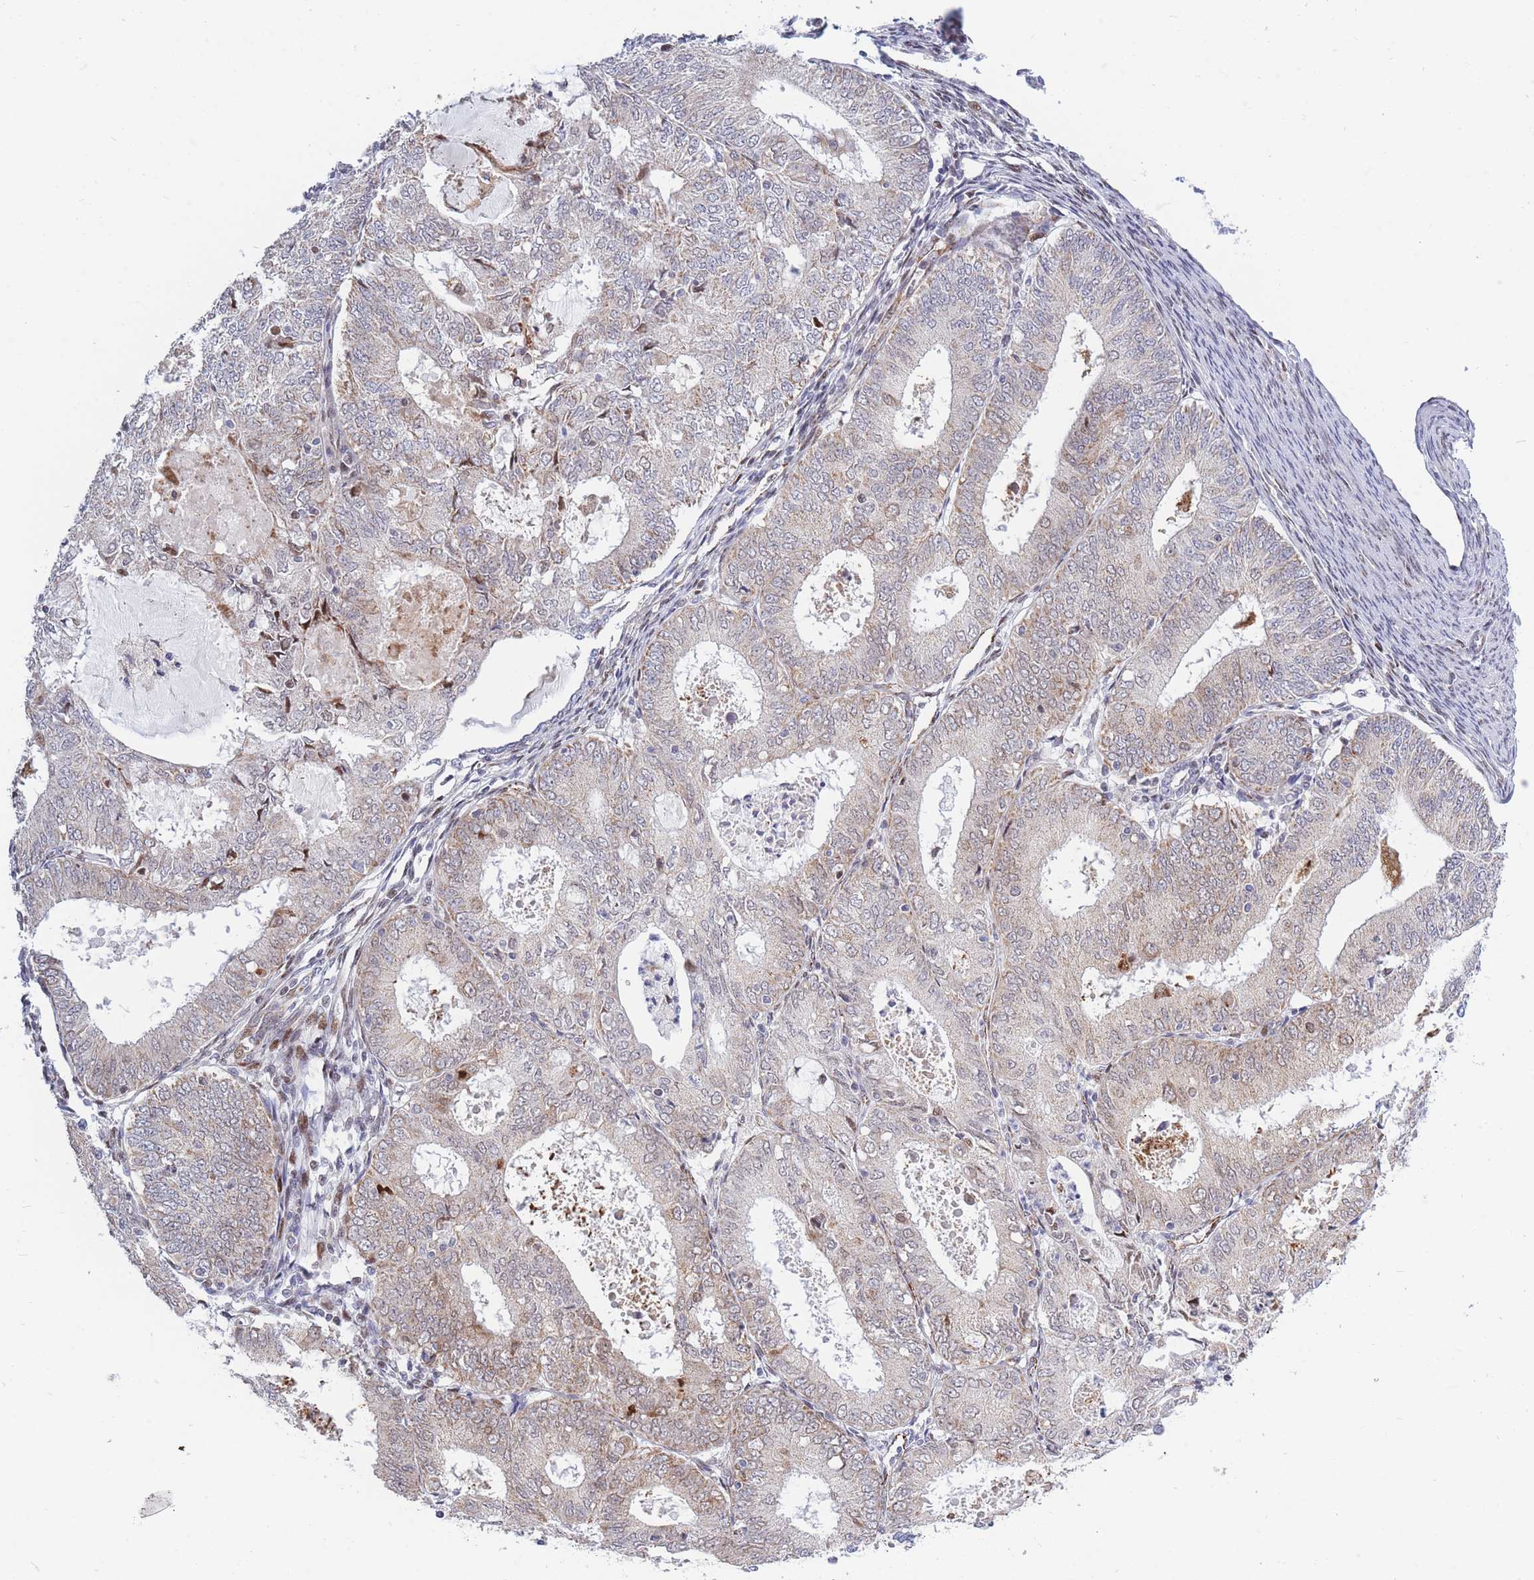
{"staining": {"intensity": "weak", "quantity": "<25%", "location": "cytoplasmic/membranous"}, "tissue": "endometrial cancer", "cell_type": "Tumor cells", "image_type": "cancer", "snomed": [{"axis": "morphology", "description": "Adenocarcinoma, NOS"}, {"axis": "topography", "description": "Endometrium"}], "caption": "A high-resolution photomicrograph shows immunohistochemistry (IHC) staining of endometrial adenocarcinoma, which demonstrates no significant expression in tumor cells.", "gene": "MOB4", "patient": {"sex": "female", "age": 57}}